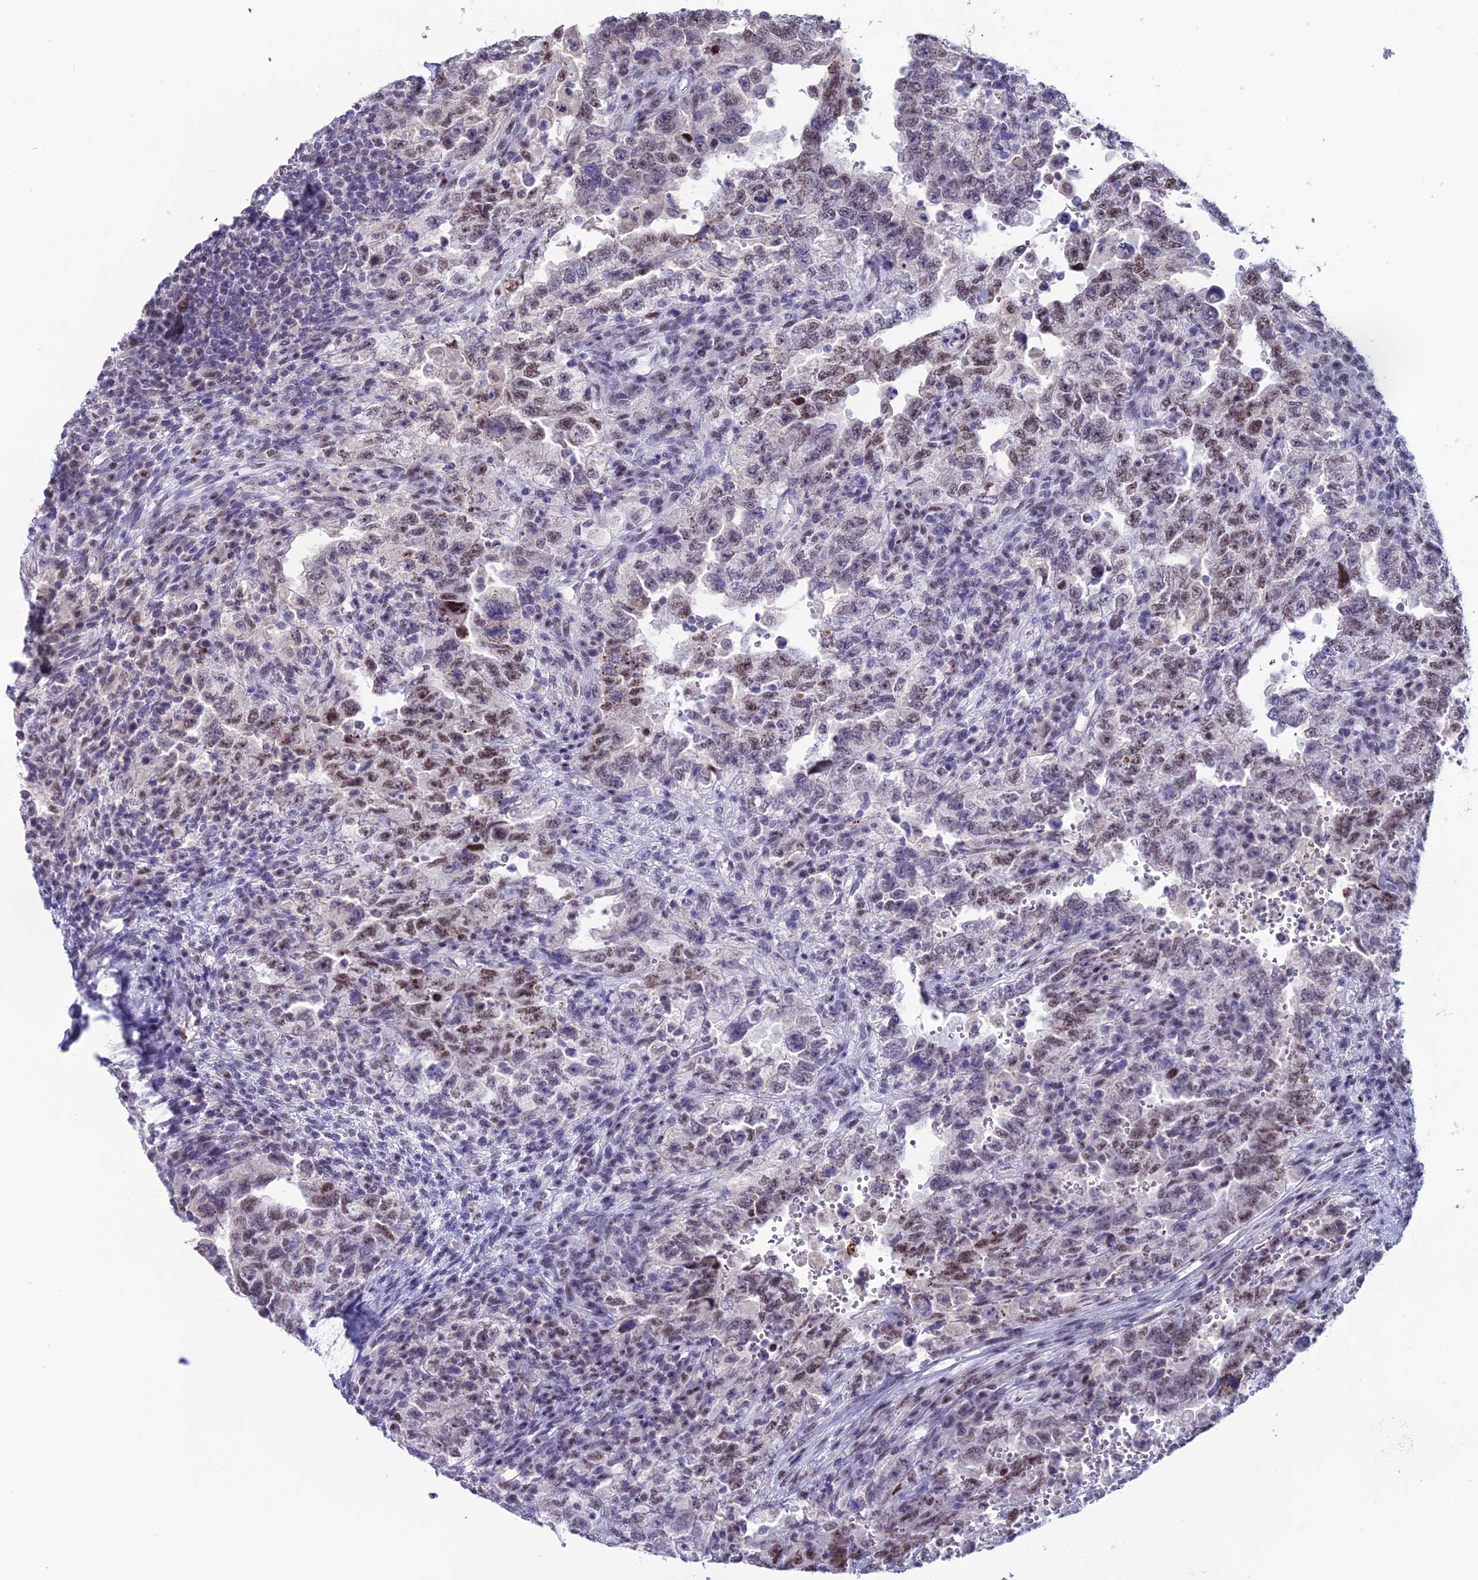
{"staining": {"intensity": "moderate", "quantity": "25%-75%", "location": "nuclear"}, "tissue": "testis cancer", "cell_type": "Tumor cells", "image_type": "cancer", "snomed": [{"axis": "morphology", "description": "Carcinoma, Embryonal, NOS"}, {"axis": "topography", "description": "Testis"}], "caption": "Immunohistochemistry of human testis cancer exhibits medium levels of moderate nuclear positivity in about 25%-75% of tumor cells. (DAB (3,3'-diaminobenzidine) IHC, brown staining for protein, blue staining for nuclei).", "gene": "MFSD2B", "patient": {"sex": "male", "age": 26}}